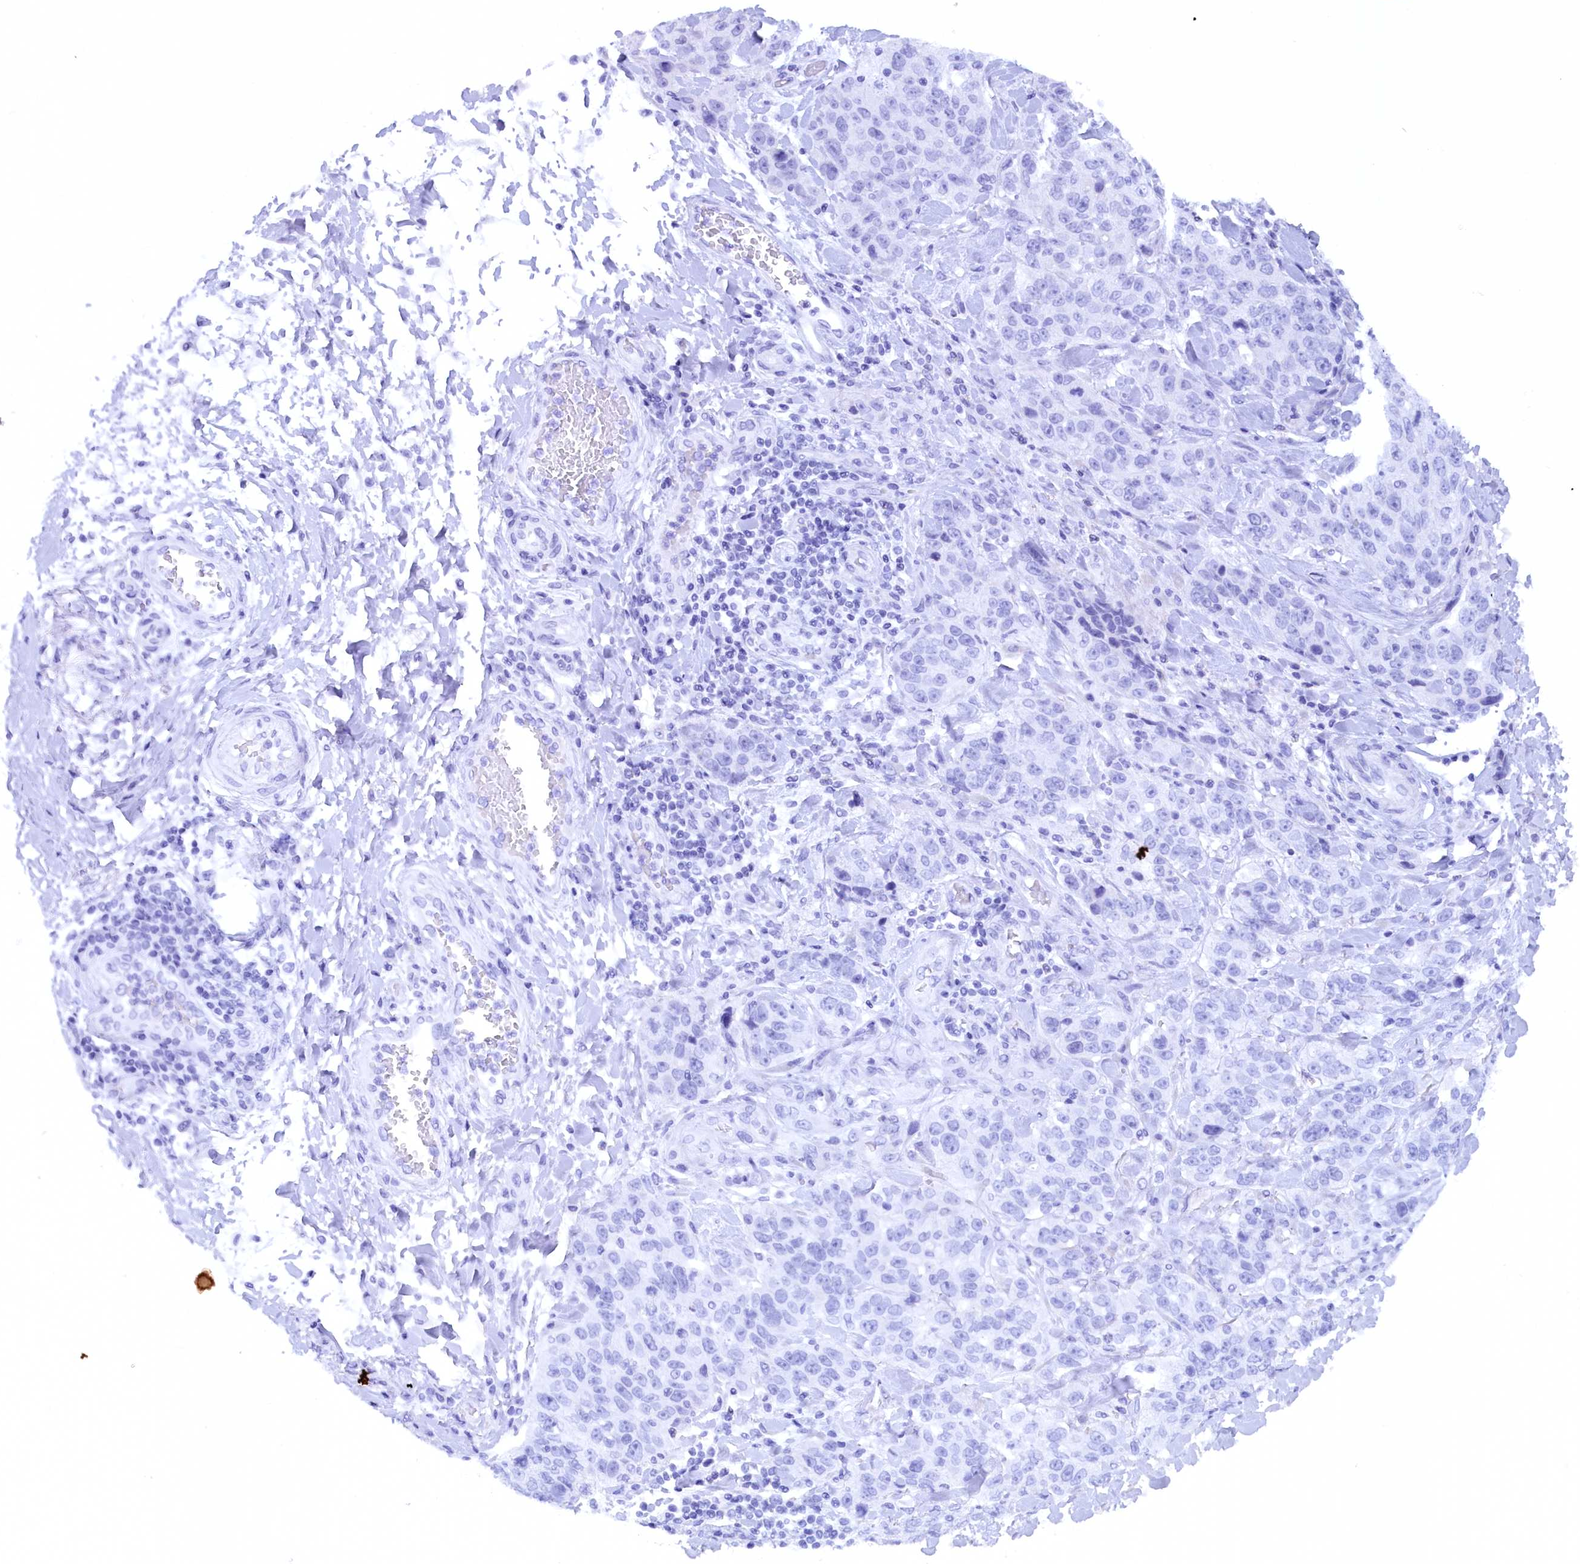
{"staining": {"intensity": "negative", "quantity": "none", "location": "none"}, "tissue": "stomach cancer", "cell_type": "Tumor cells", "image_type": "cancer", "snomed": [{"axis": "morphology", "description": "Adenocarcinoma, NOS"}, {"axis": "topography", "description": "Stomach"}], "caption": "Tumor cells are negative for brown protein staining in adenocarcinoma (stomach).", "gene": "ZSWIM4", "patient": {"sex": "male", "age": 48}}